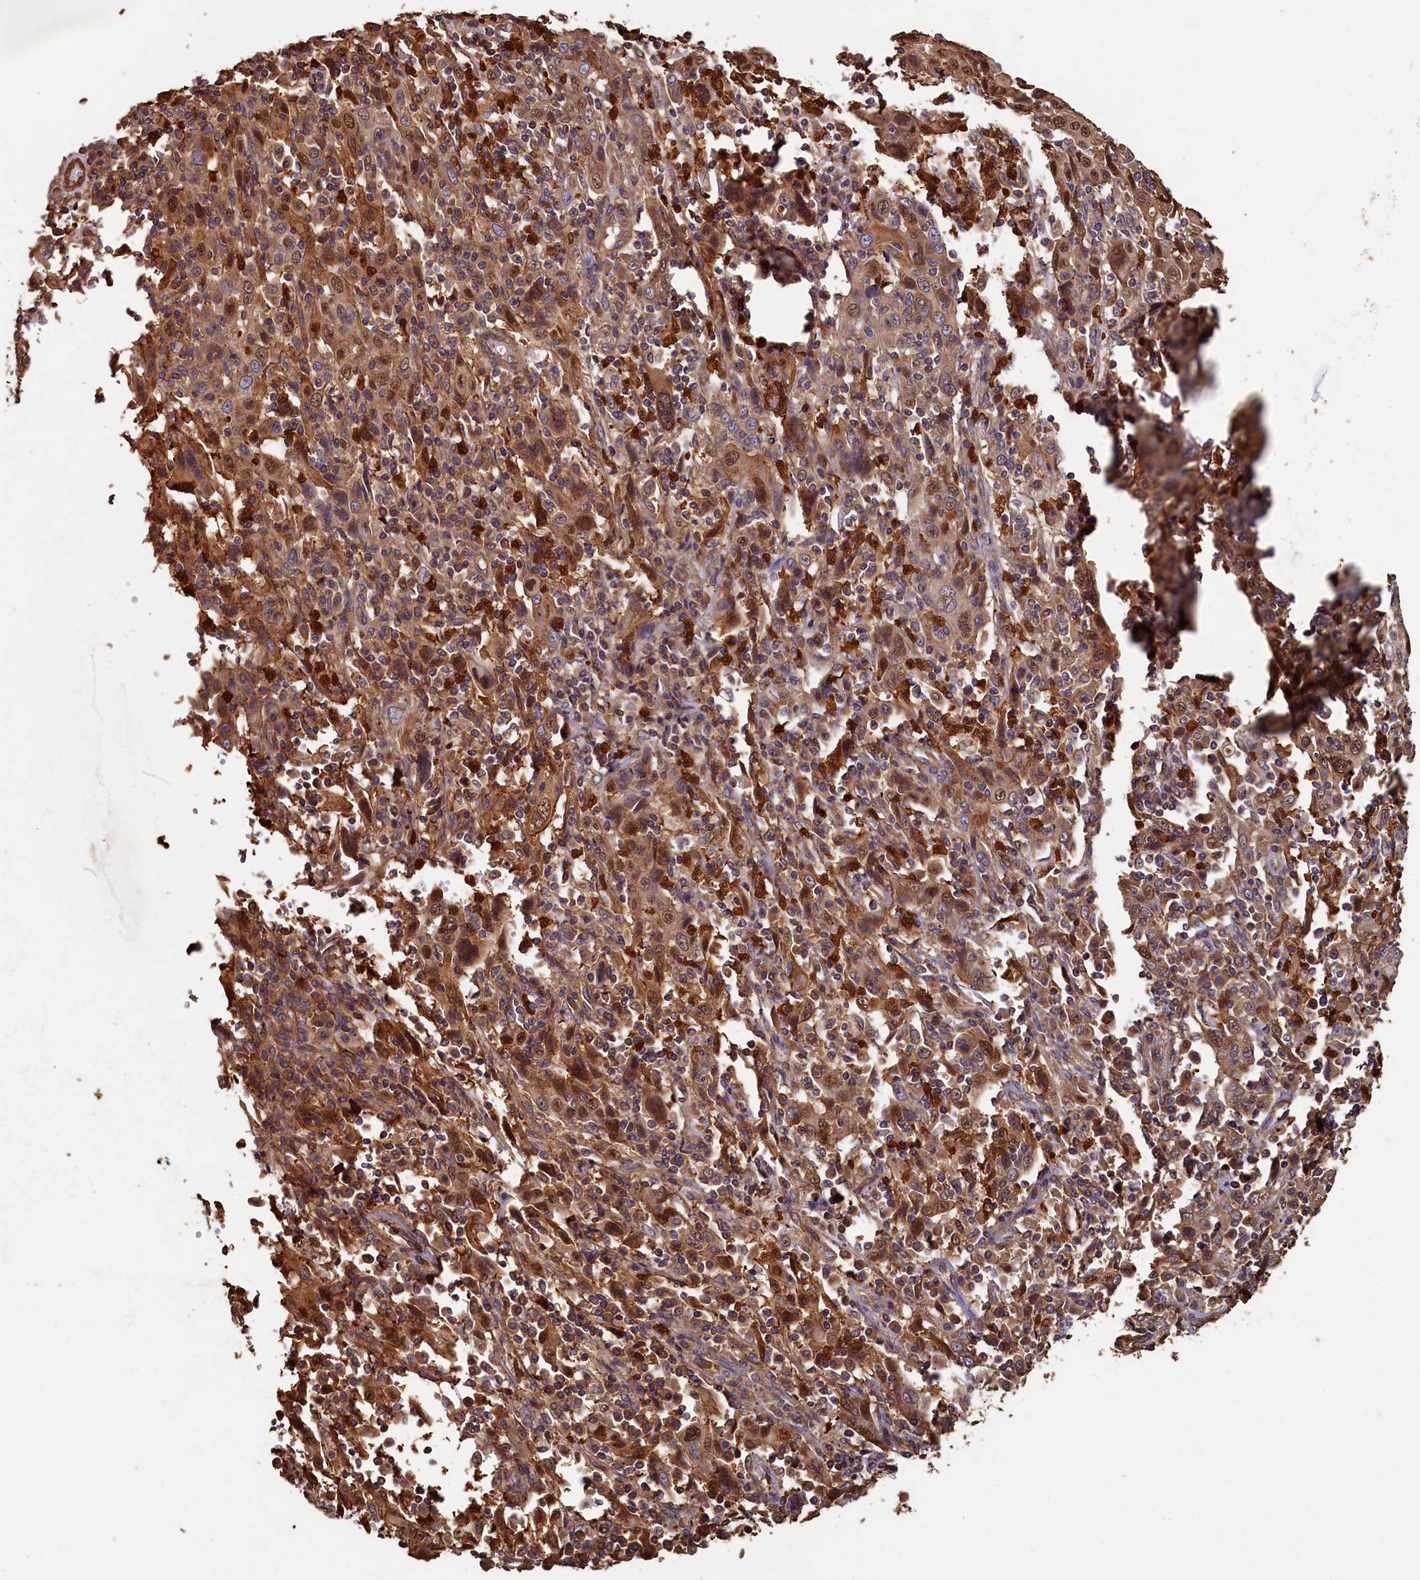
{"staining": {"intensity": "moderate", "quantity": ">75%", "location": "cytoplasmic/membranous,nuclear"}, "tissue": "cervical cancer", "cell_type": "Tumor cells", "image_type": "cancer", "snomed": [{"axis": "morphology", "description": "Squamous cell carcinoma, NOS"}, {"axis": "topography", "description": "Cervix"}], "caption": "Immunohistochemical staining of squamous cell carcinoma (cervical) reveals medium levels of moderate cytoplasmic/membranous and nuclear protein expression in about >75% of tumor cells. (Stains: DAB (3,3'-diaminobenzidine) in brown, nuclei in blue, Microscopy: brightfield microscopy at high magnification).", "gene": "CCDC102B", "patient": {"sex": "female", "age": 46}}